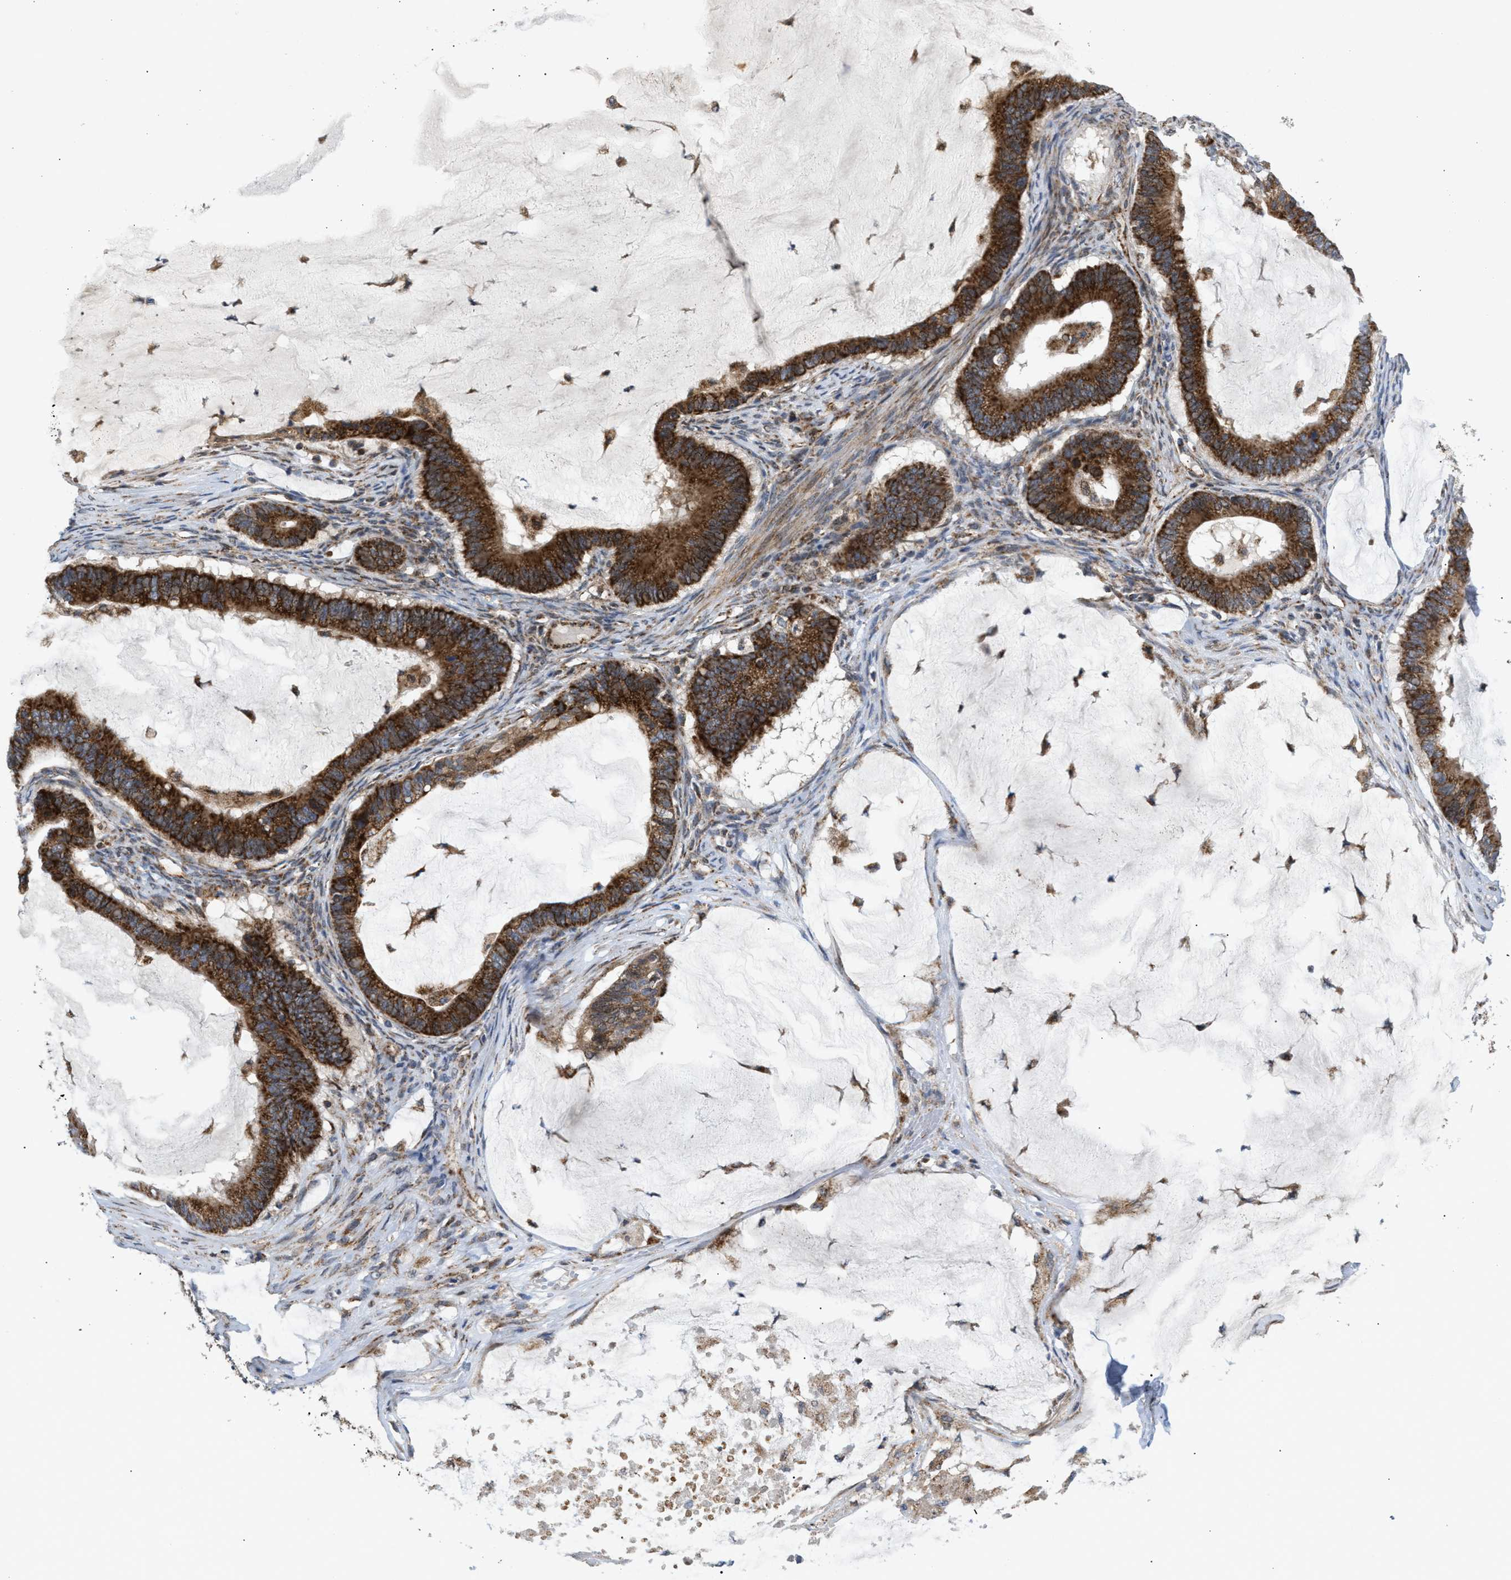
{"staining": {"intensity": "strong", "quantity": ">75%", "location": "cytoplasmic/membranous"}, "tissue": "ovarian cancer", "cell_type": "Tumor cells", "image_type": "cancer", "snomed": [{"axis": "morphology", "description": "Cystadenocarcinoma, mucinous, NOS"}, {"axis": "topography", "description": "Ovary"}], "caption": "Immunohistochemical staining of human ovarian mucinous cystadenocarcinoma exhibits strong cytoplasmic/membranous protein expression in approximately >75% of tumor cells. (DAB = brown stain, brightfield microscopy at high magnification).", "gene": "TACO1", "patient": {"sex": "female", "age": 61}}